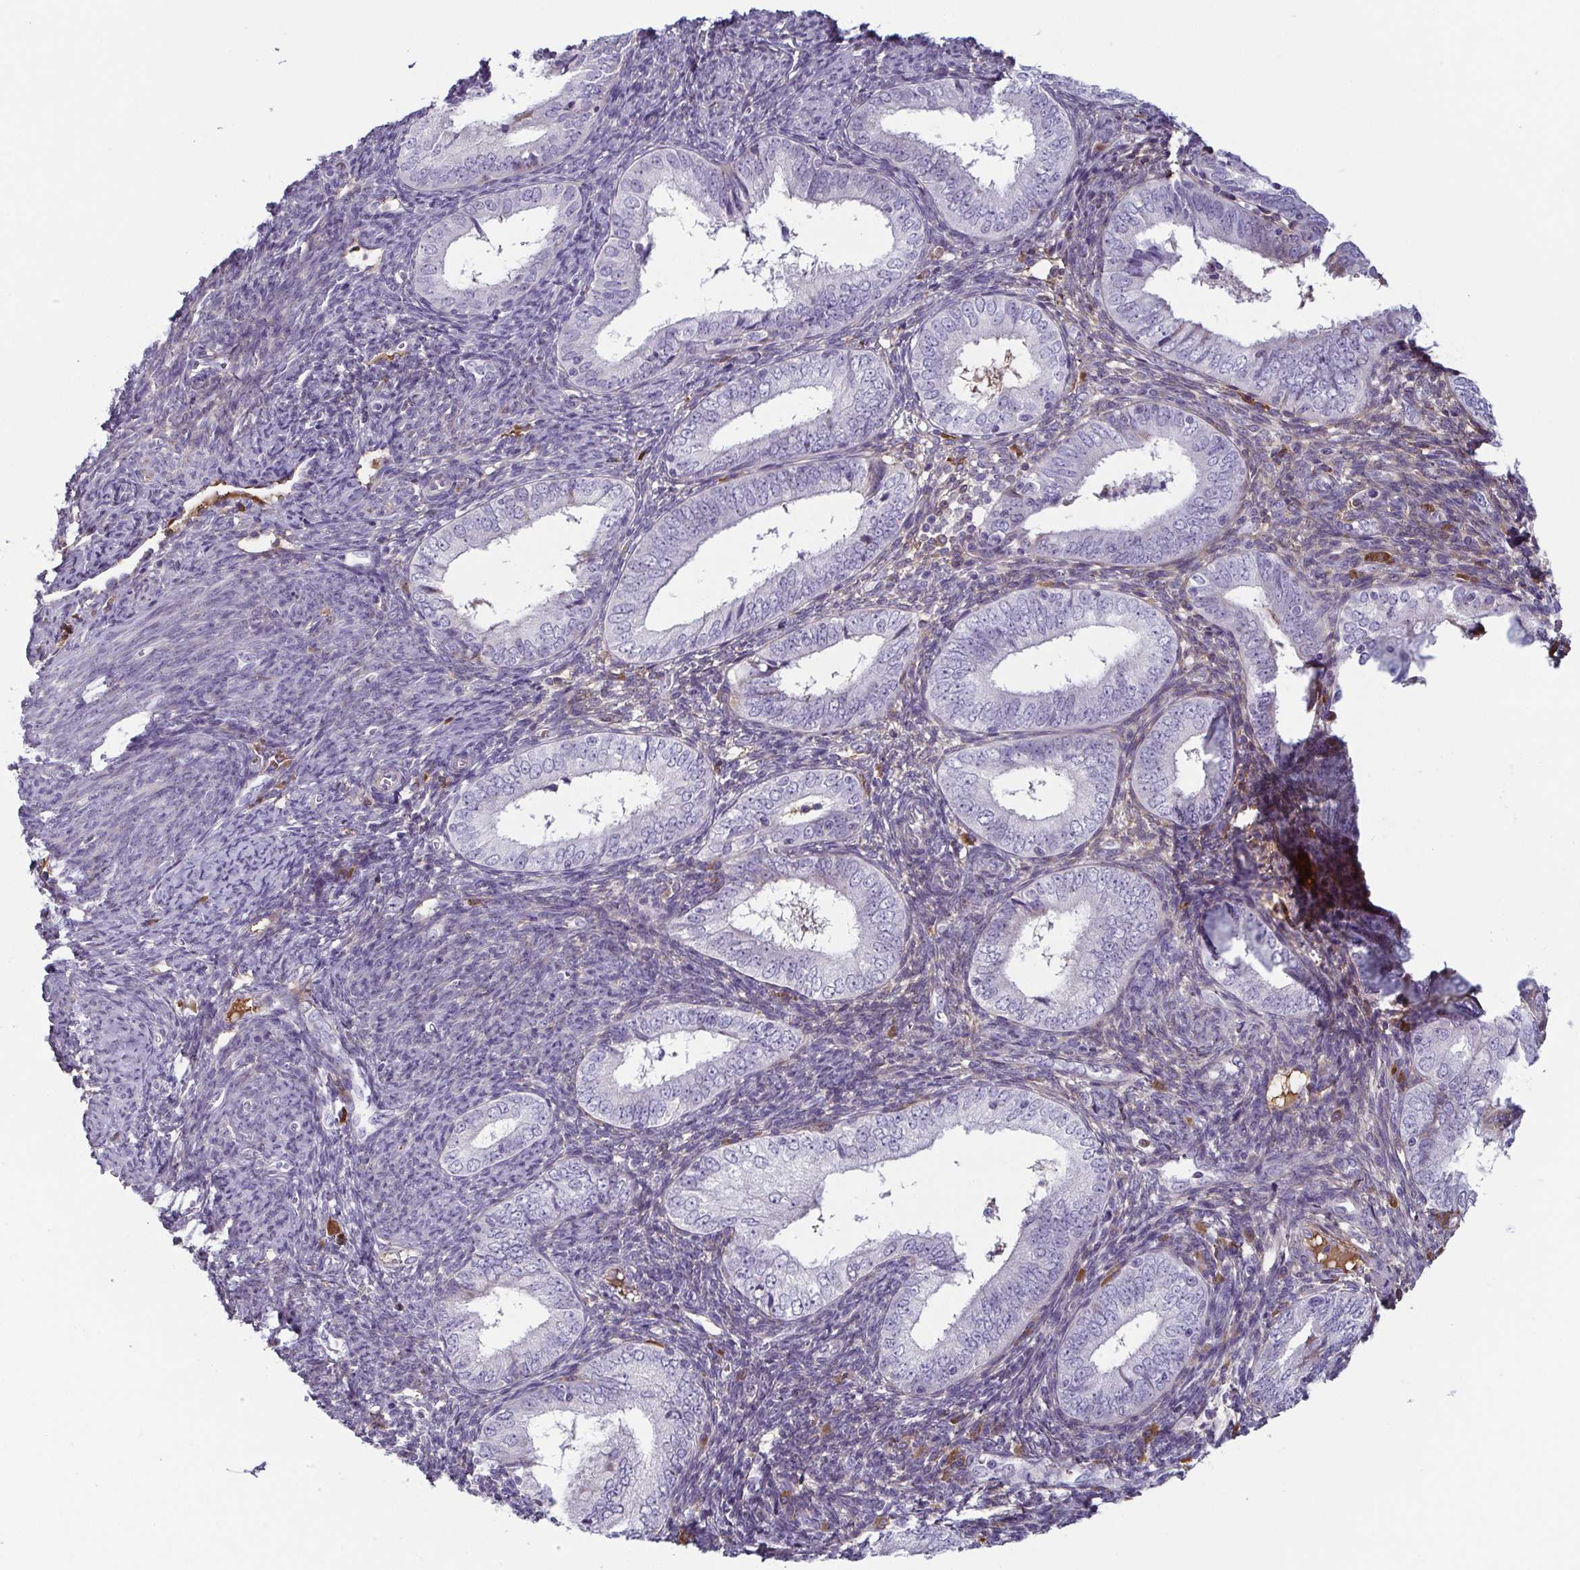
{"staining": {"intensity": "negative", "quantity": "none", "location": "none"}, "tissue": "endometrial cancer", "cell_type": "Tumor cells", "image_type": "cancer", "snomed": [{"axis": "morphology", "description": "Adenocarcinoma, NOS"}, {"axis": "topography", "description": "Endometrium"}], "caption": "An immunohistochemistry photomicrograph of endometrial cancer (adenocarcinoma) is shown. There is no staining in tumor cells of endometrial cancer (adenocarcinoma).", "gene": "ECM1", "patient": {"sex": "female", "age": 55}}